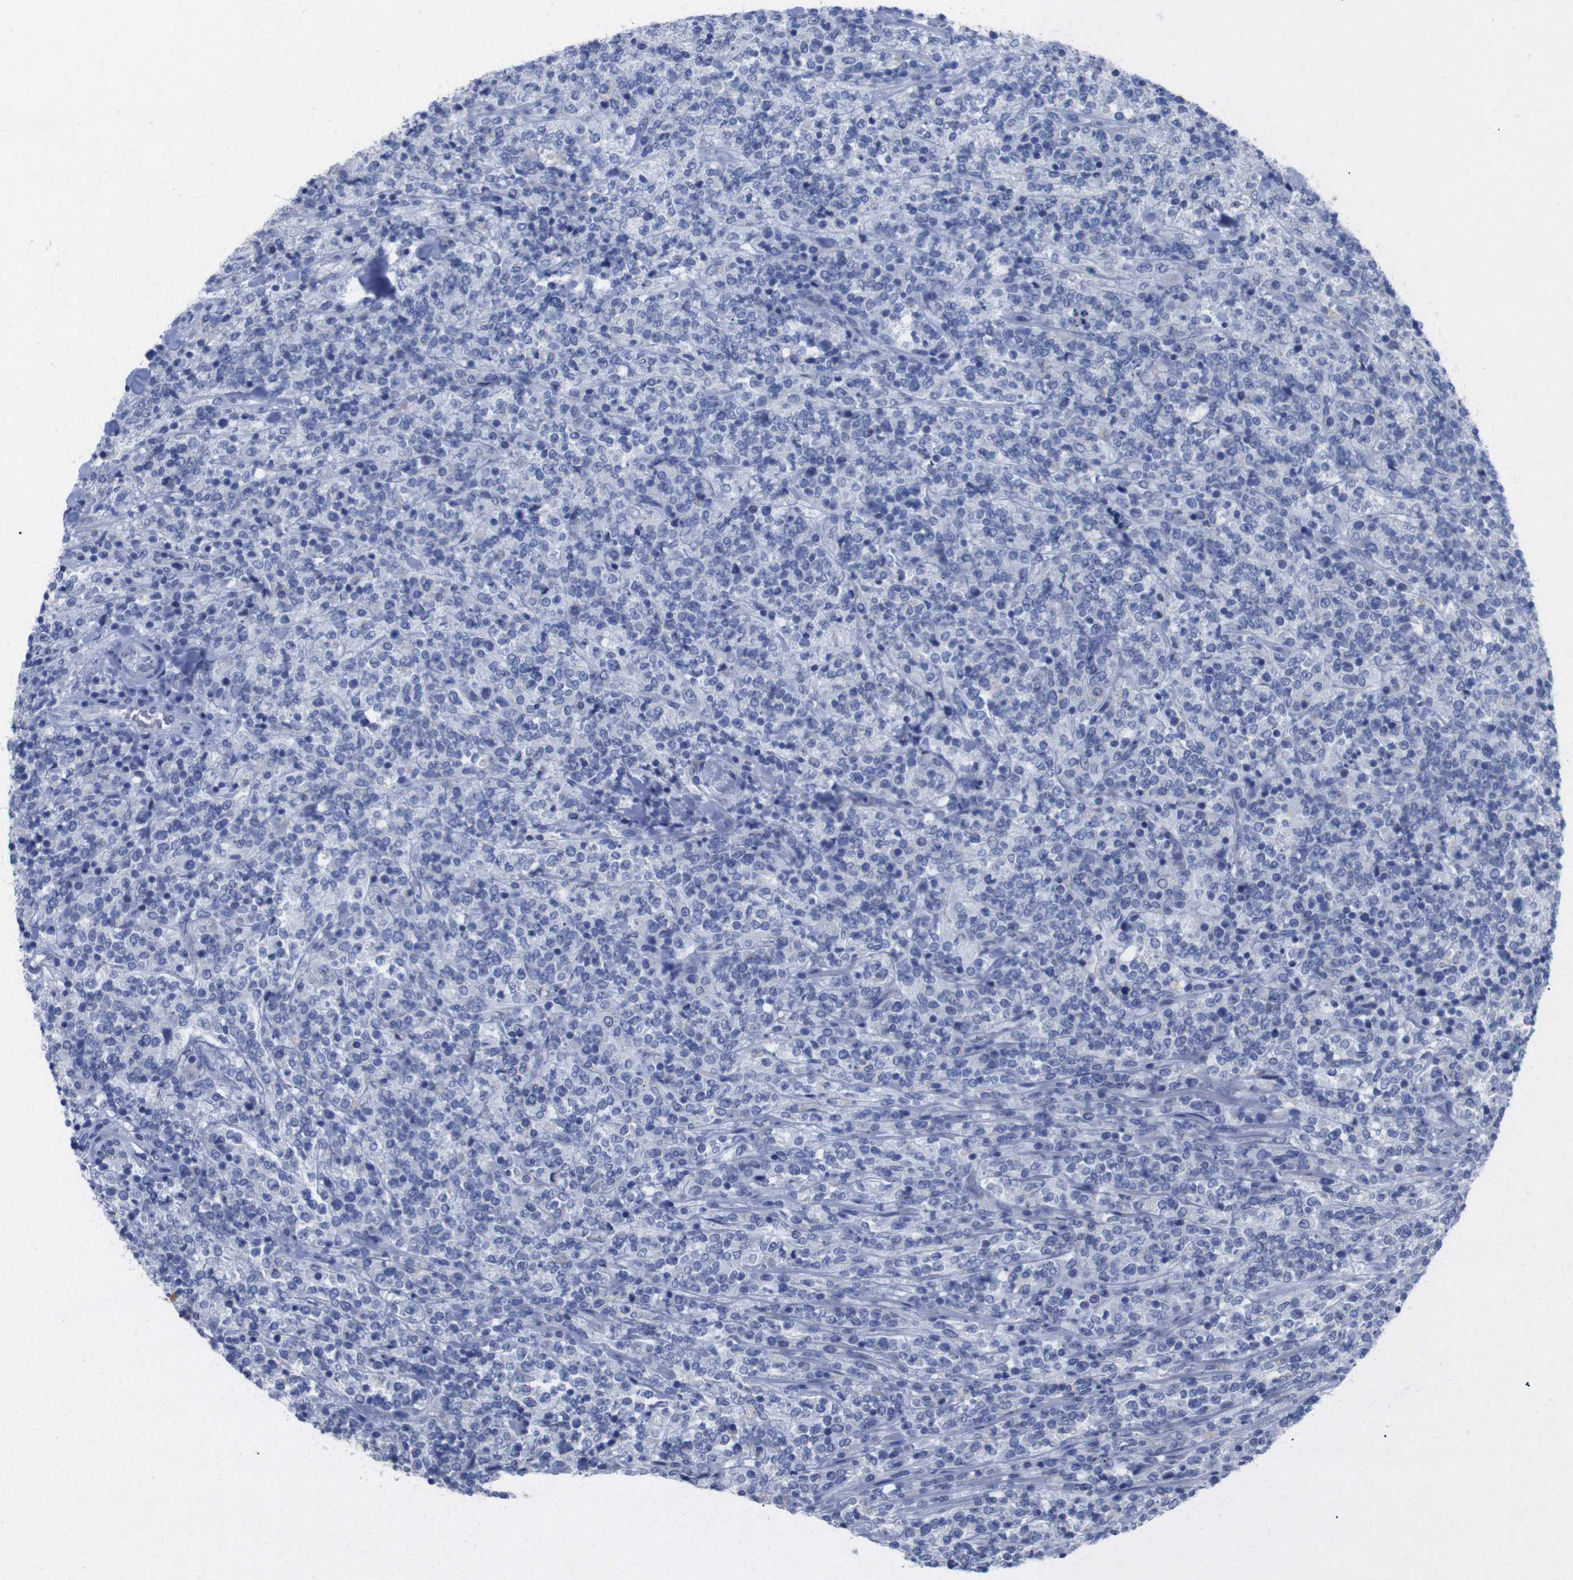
{"staining": {"intensity": "negative", "quantity": "none", "location": "none"}, "tissue": "lymphoma", "cell_type": "Tumor cells", "image_type": "cancer", "snomed": [{"axis": "morphology", "description": "Malignant lymphoma, non-Hodgkin's type, High grade"}, {"axis": "topography", "description": "Soft tissue"}], "caption": "This is a image of immunohistochemistry (IHC) staining of malignant lymphoma, non-Hodgkin's type (high-grade), which shows no positivity in tumor cells.", "gene": "GJB2", "patient": {"sex": "male", "age": 18}}